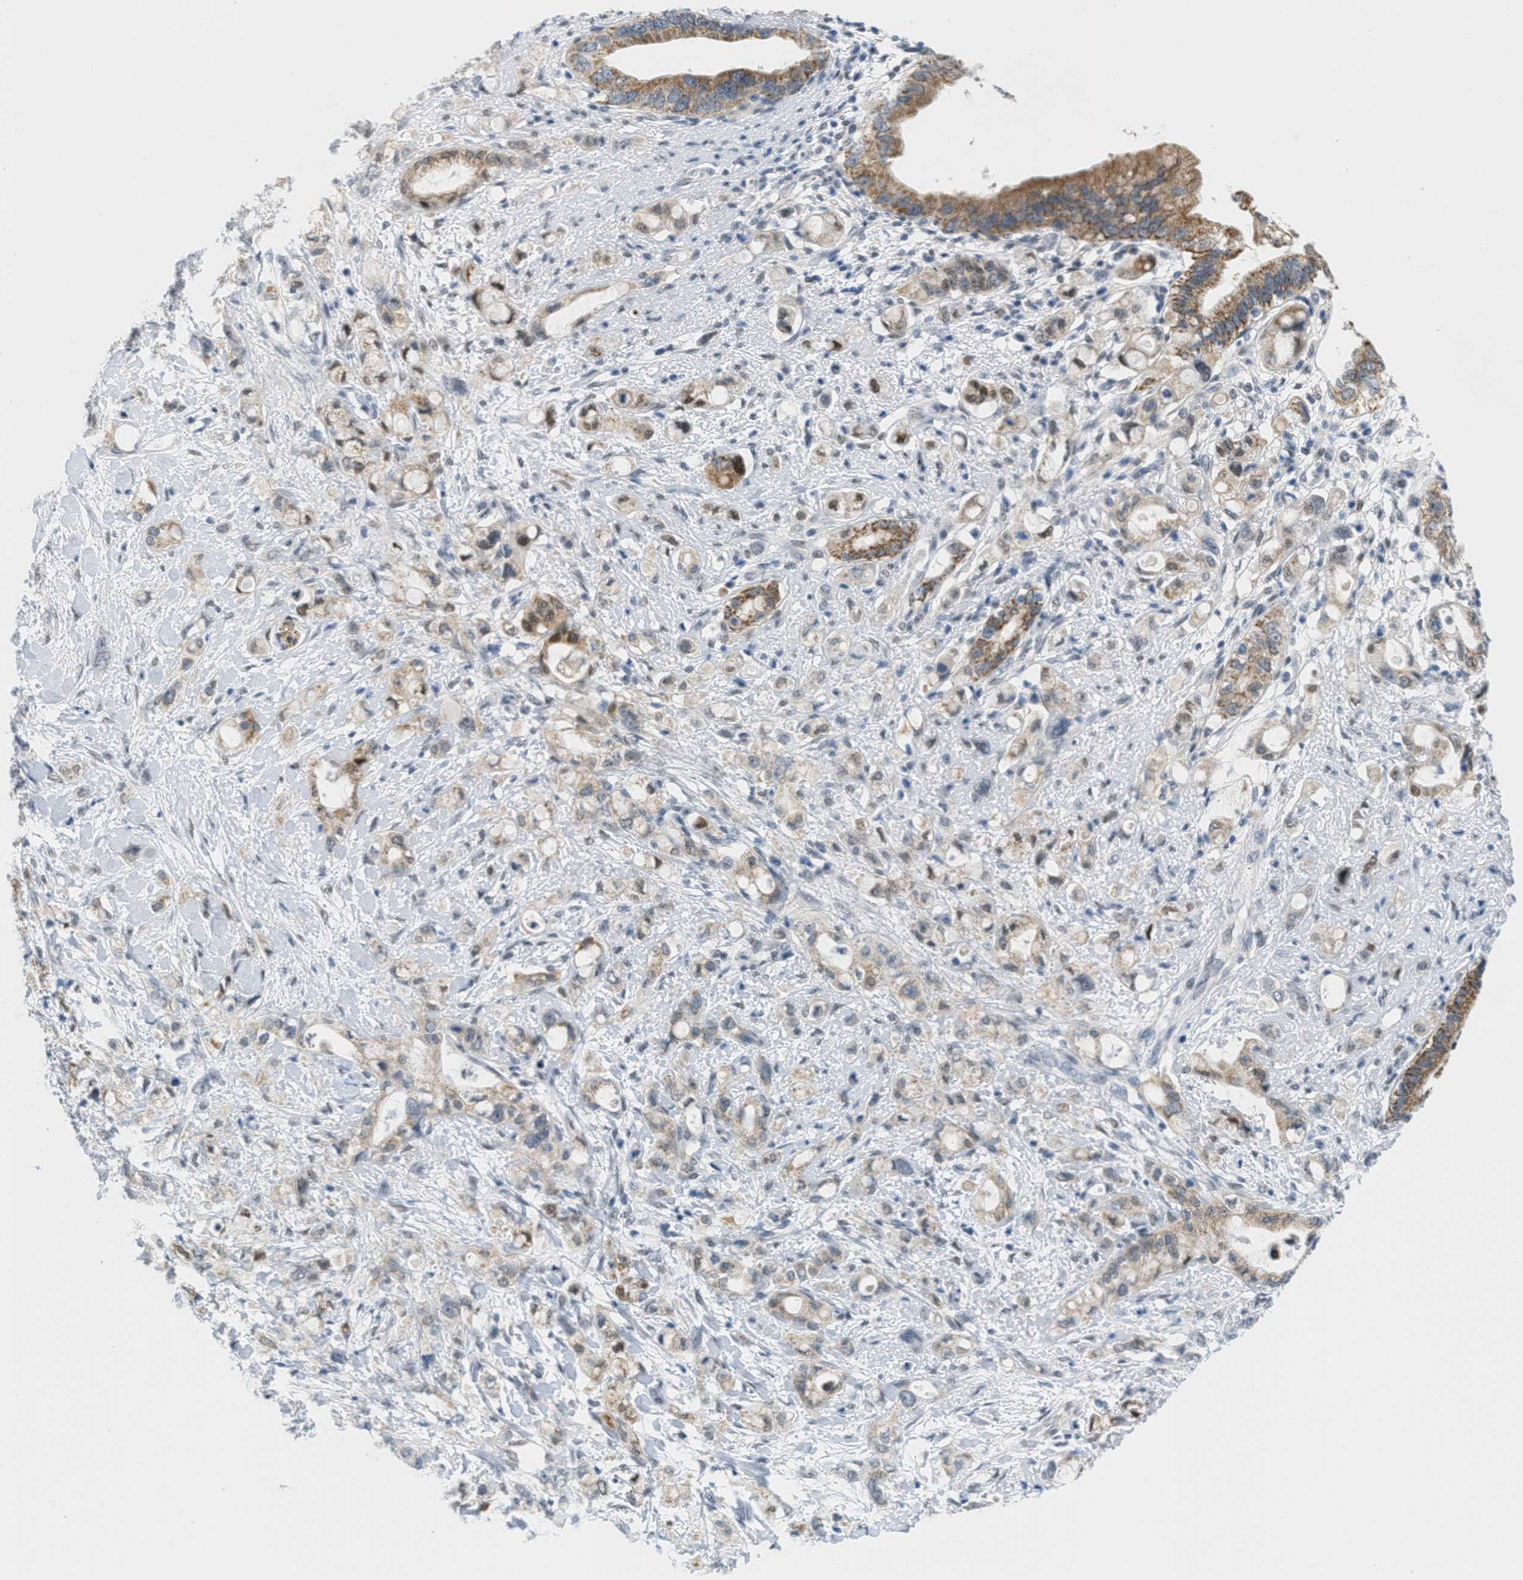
{"staining": {"intensity": "moderate", "quantity": "25%-75%", "location": "cytoplasmic/membranous"}, "tissue": "pancreatic cancer", "cell_type": "Tumor cells", "image_type": "cancer", "snomed": [{"axis": "morphology", "description": "Adenocarcinoma, NOS"}, {"axis": "topography", "description": "Pancreas"}], "caption": "The histopathology image demonstrates immunohistochemical staining of adenocarcinoma (pancreatic). There is moderate cytoplasmic/membranous expression is identified in about 25%-75% of tumor cells. The protein of interest is stained brown, and the nuclei are stained in blue (DAB (3,3'-diaminobenzidine) IHC with brightfield microscopy, high magnification).", "gene": "HS3ST2", "patient": {"sex": "female", "age": 56}}